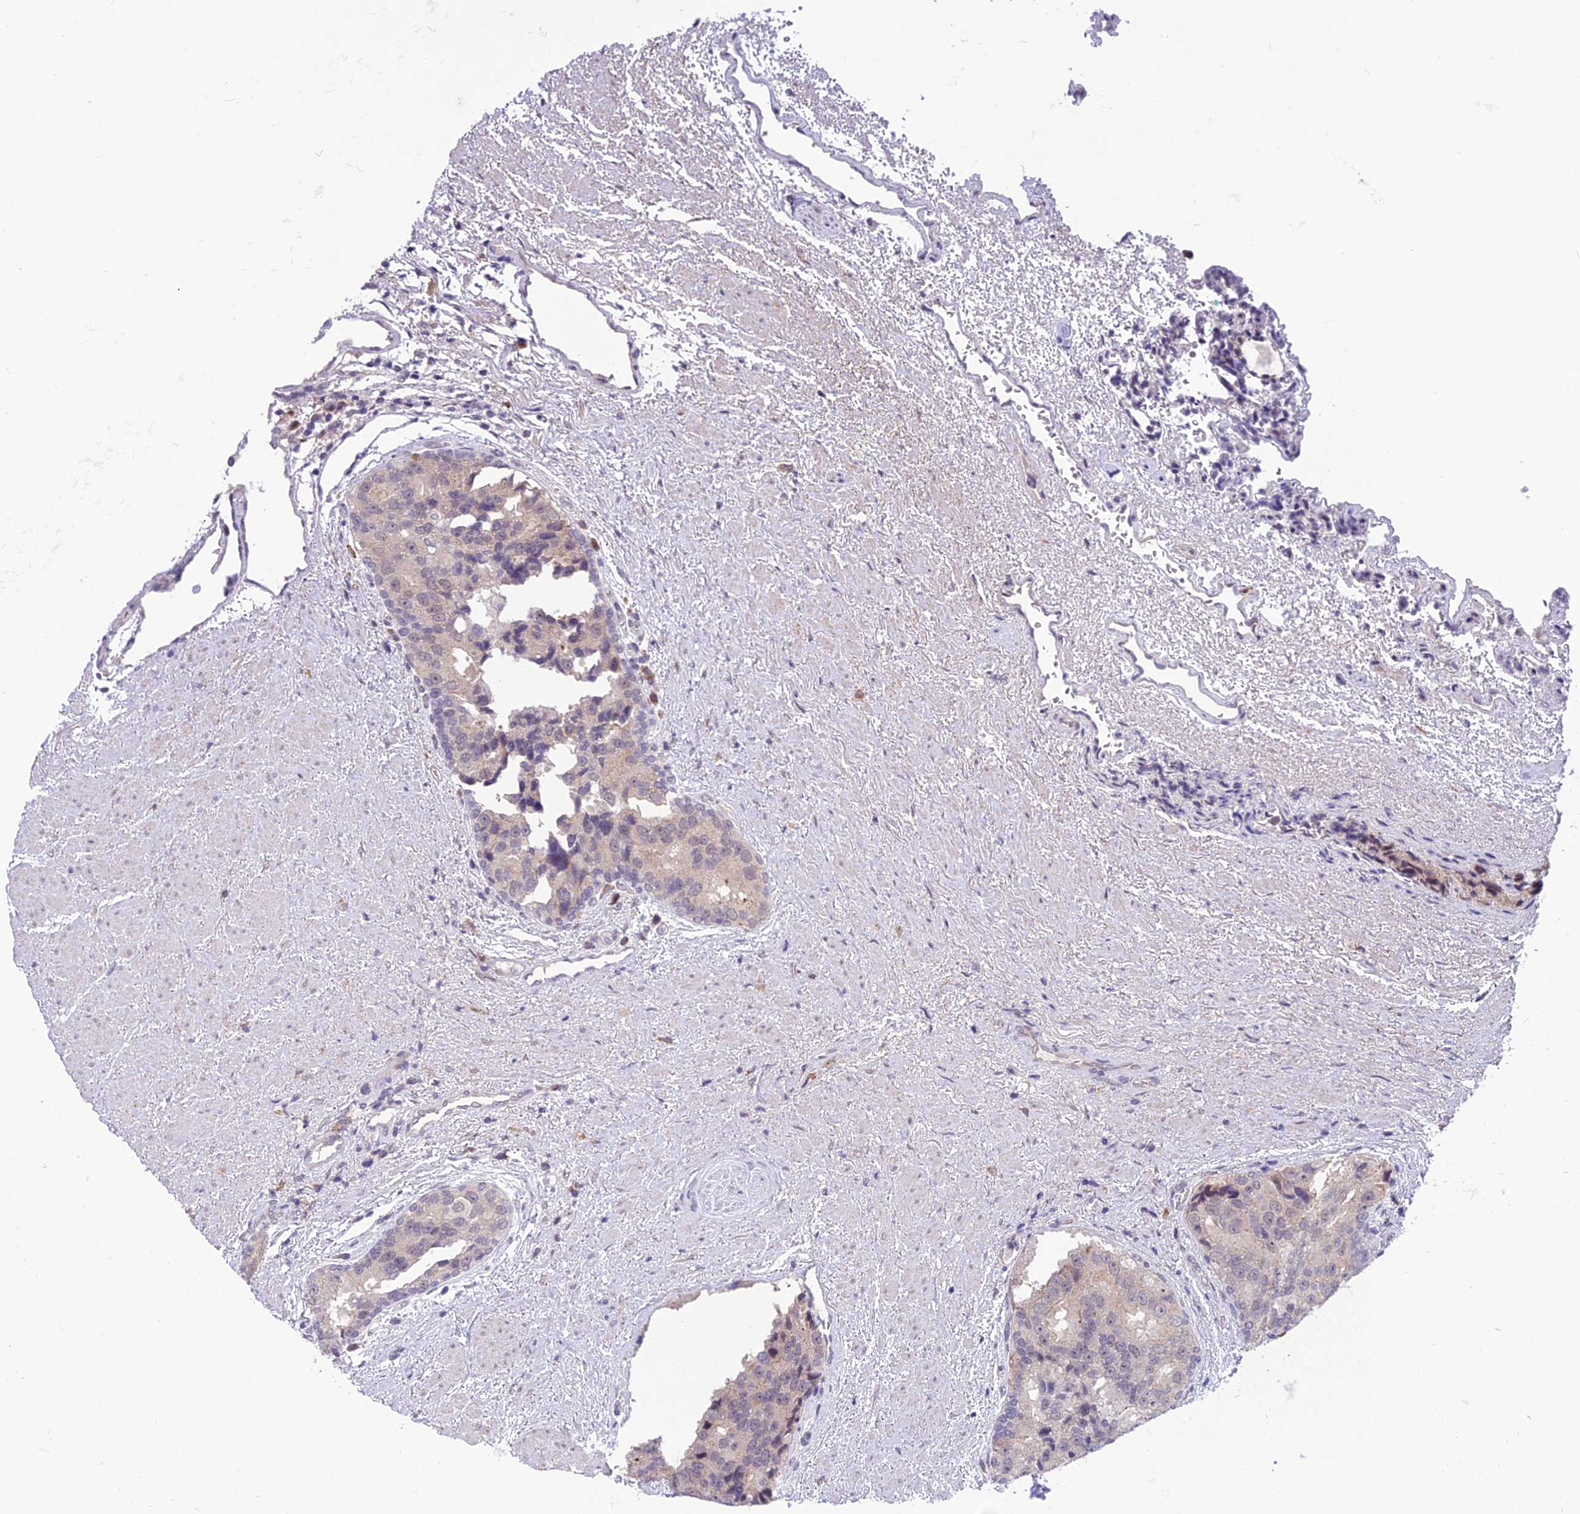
{"staining": {"intensity": "weak", "quantity": "<25%", "location": "nuclear"}, "tissue": "prostate cancer", "cell_type": "Tumor cells", "image_type": "cancer", "snomed": [{"axis": "morphology", "description": "Adenocarcinoma, High grade"}, {"axis": "topography", "description": "Prostate"}], "caption": "Prostate cancer (high-grade adenocarcinoma) was stained to show a protein in brown. There is no significant staining in tumor cells.", "gene": "FBRS", "patient": {"sex": "male", "age": 70}}